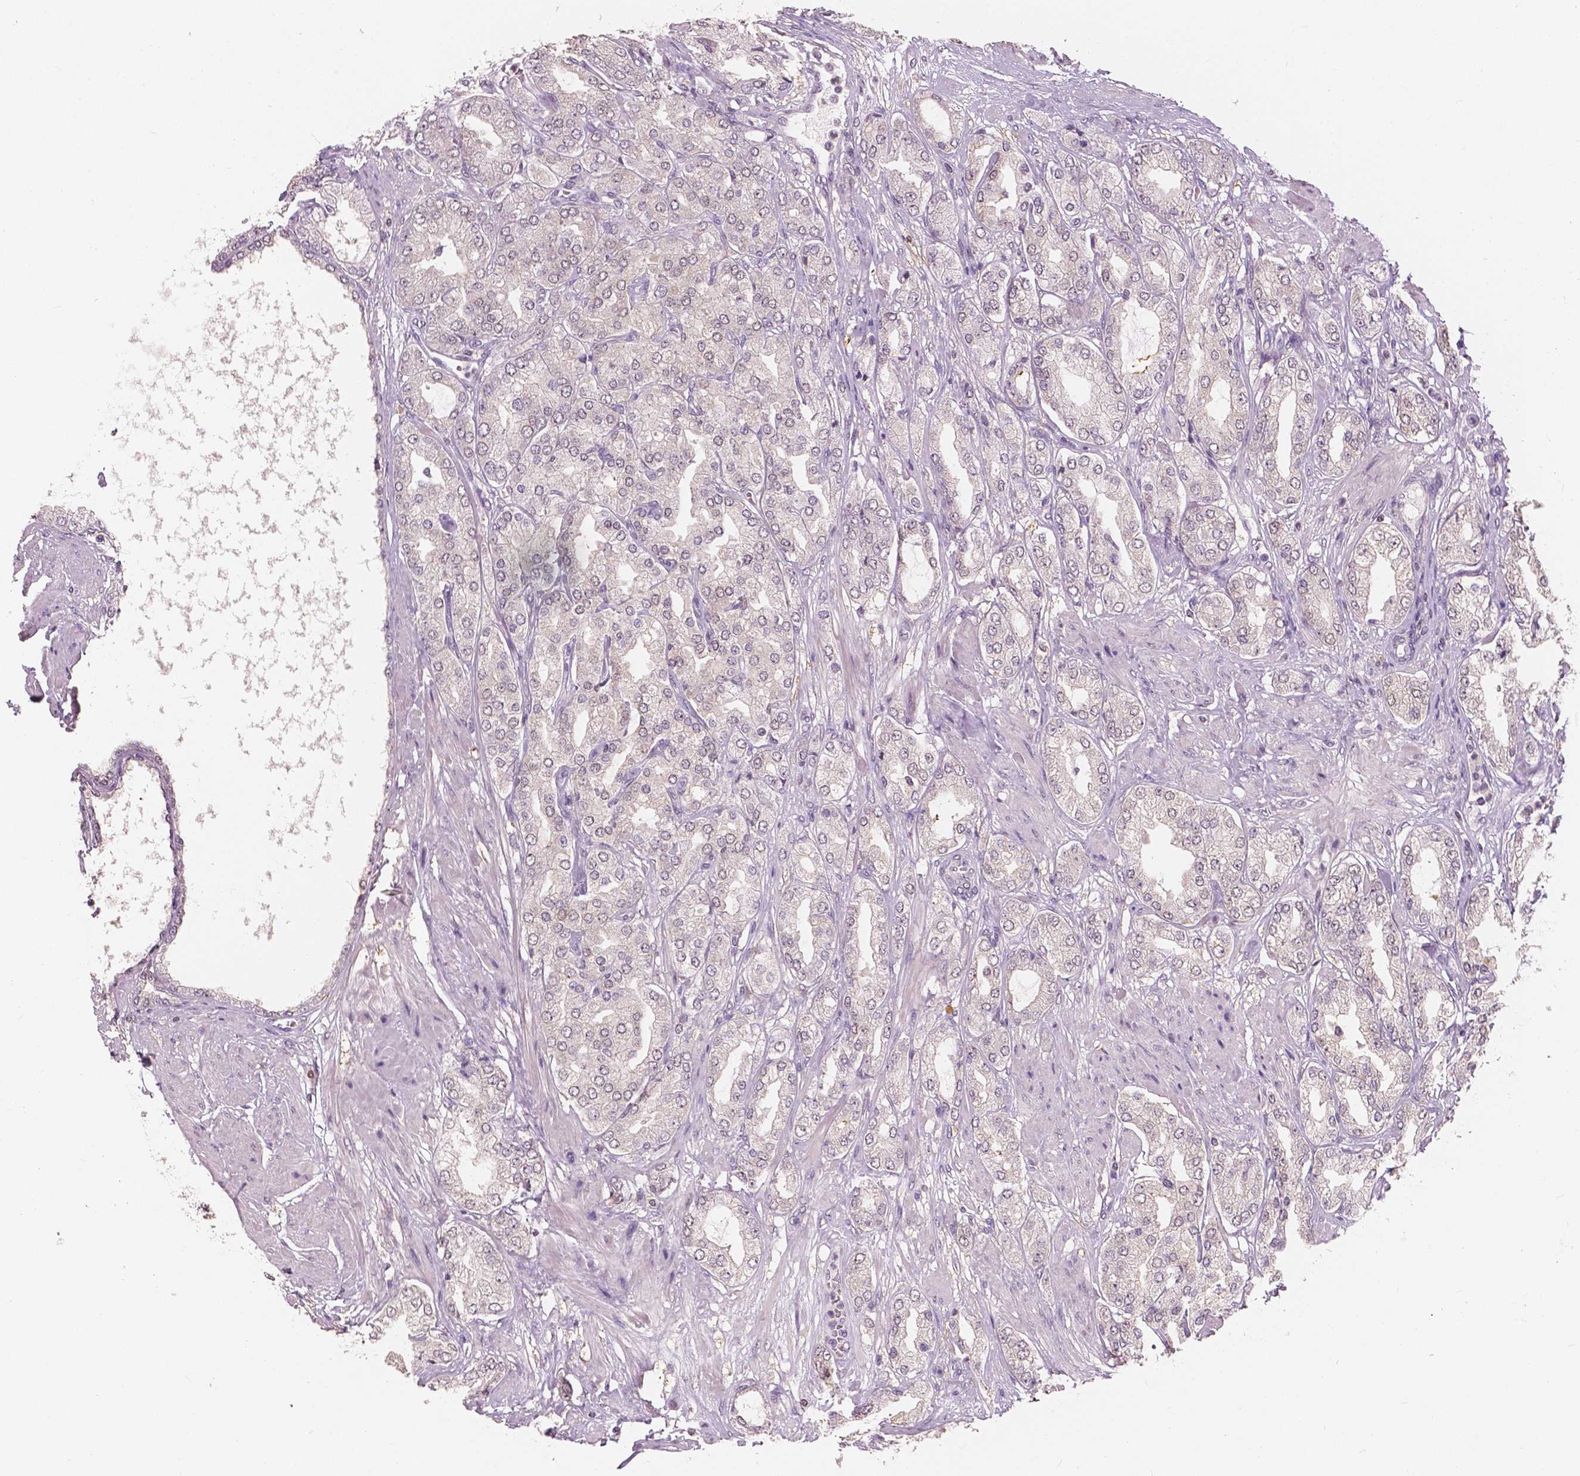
{"staining": {"intensity": "negative", "quantity": "none", "location": "none"}, "tissue": "prostate cancer", "cell_type": "Tumor cells", "image_type": "cancer", "snomed": [{"axis": "morphology", "description": "Adenocarcinoma, High grade"}, {"axis": "topography", "description": "Prostate"}], "caption": "High magnification brightfield microscopy of prostate cancer stained with DAB (3,3'-diaminobenzidine) (brown) and counterstained with hematoxylin (blue): tumor cells show no significant staining.", "gene": "SAT2", "patient": {"sex": "male", "age": 68}}